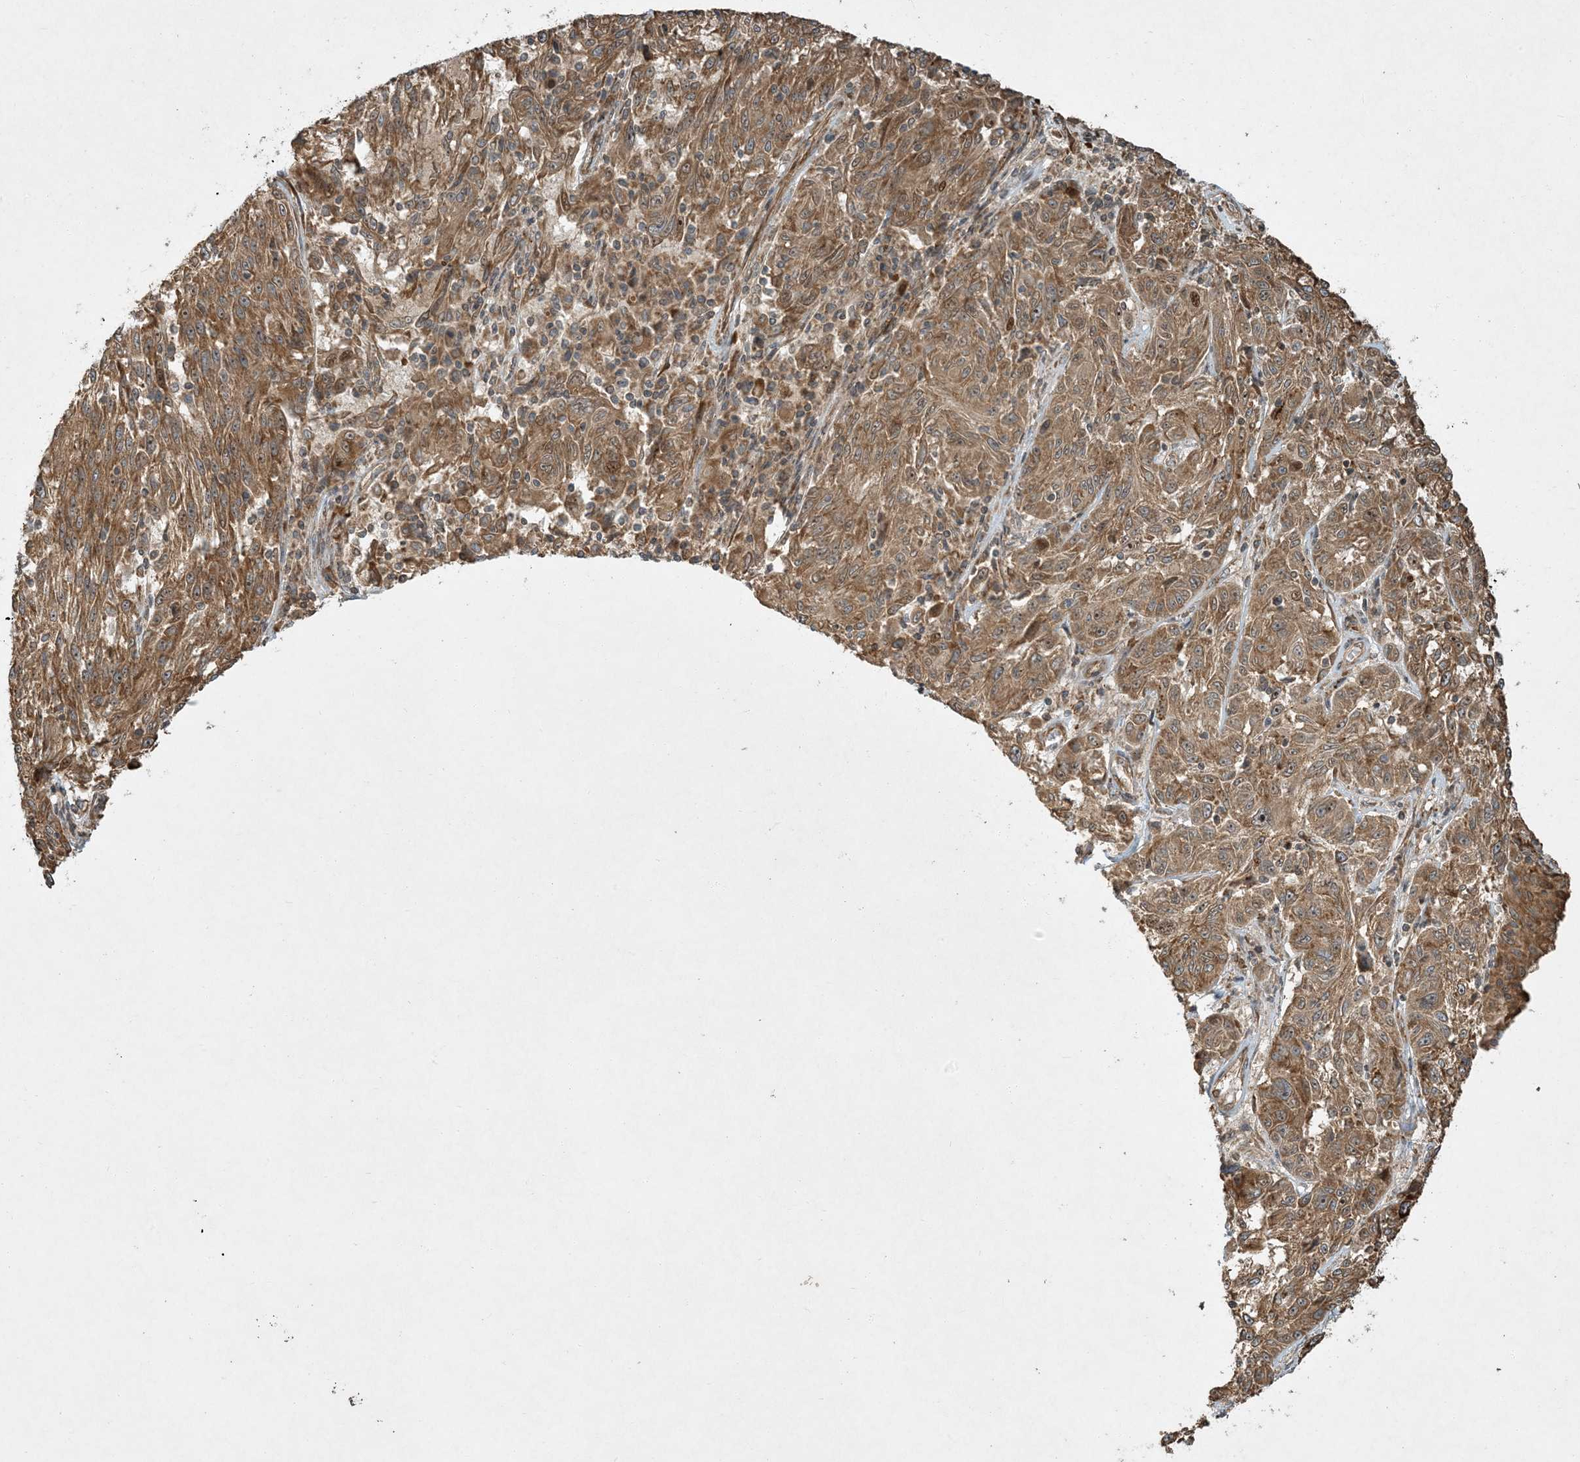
{"staining": {"intensity": "moderate", "quantity": ">75%", "location": "cytoplasmic/membranous"}, "tissue": "melanoma", "cell_type": "Tumor cells", "image_type": "cancer", "snomed": [{"axis": "morphology", "description": "Malignant melanoma, NOS"}, {"axis": "topography", "description": "Skin"}], "caption": "A photomicrograph showing moderate cytoplasmic/membranous positivity in approximately >75% of tumor cells in malignant melanoma, as visualized by brown immunohistochemical staining.", "gene": "COMMD8", "patient": {"sex": "male", "age": 53}}